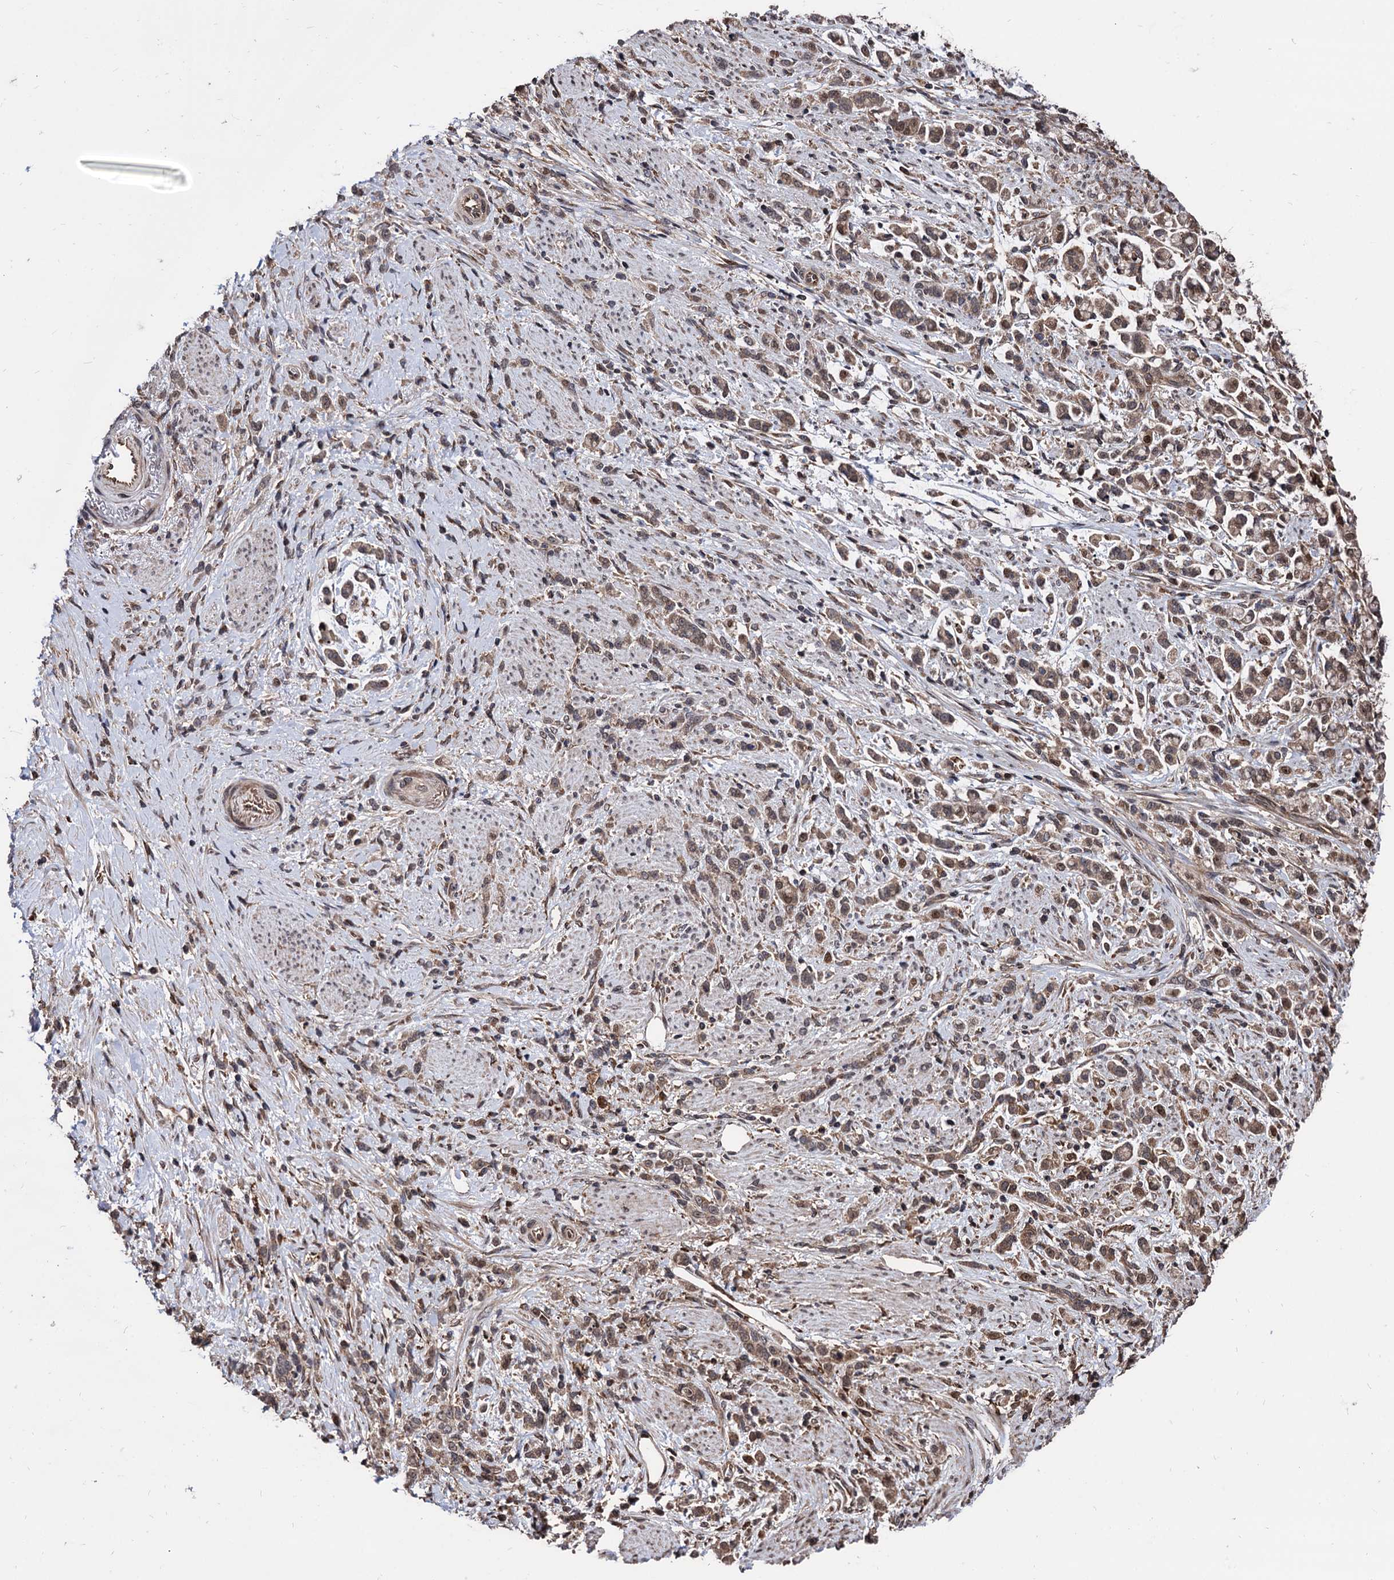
{"staining": {"intensity": "moderate", "quantity": ">75%", "location": "cytoplasmic/membranous"}, "tissue": "stomach cancer", "cell_type": "Tumor cells", "image_type": "cancer", "snomed": [{"axis": "morphology", "description": "Adenocarcinoma, NOS"}, {"axis": "topography", "description": "Stomach"}], "caption": "Protein expression analysis of human stomach cancer reveals moderate cytoplasmic/membranous expression in approximately >75% of tumor cells.", "gene": "ANKRD12", "patient": {"sex": "female", "age": 60}}